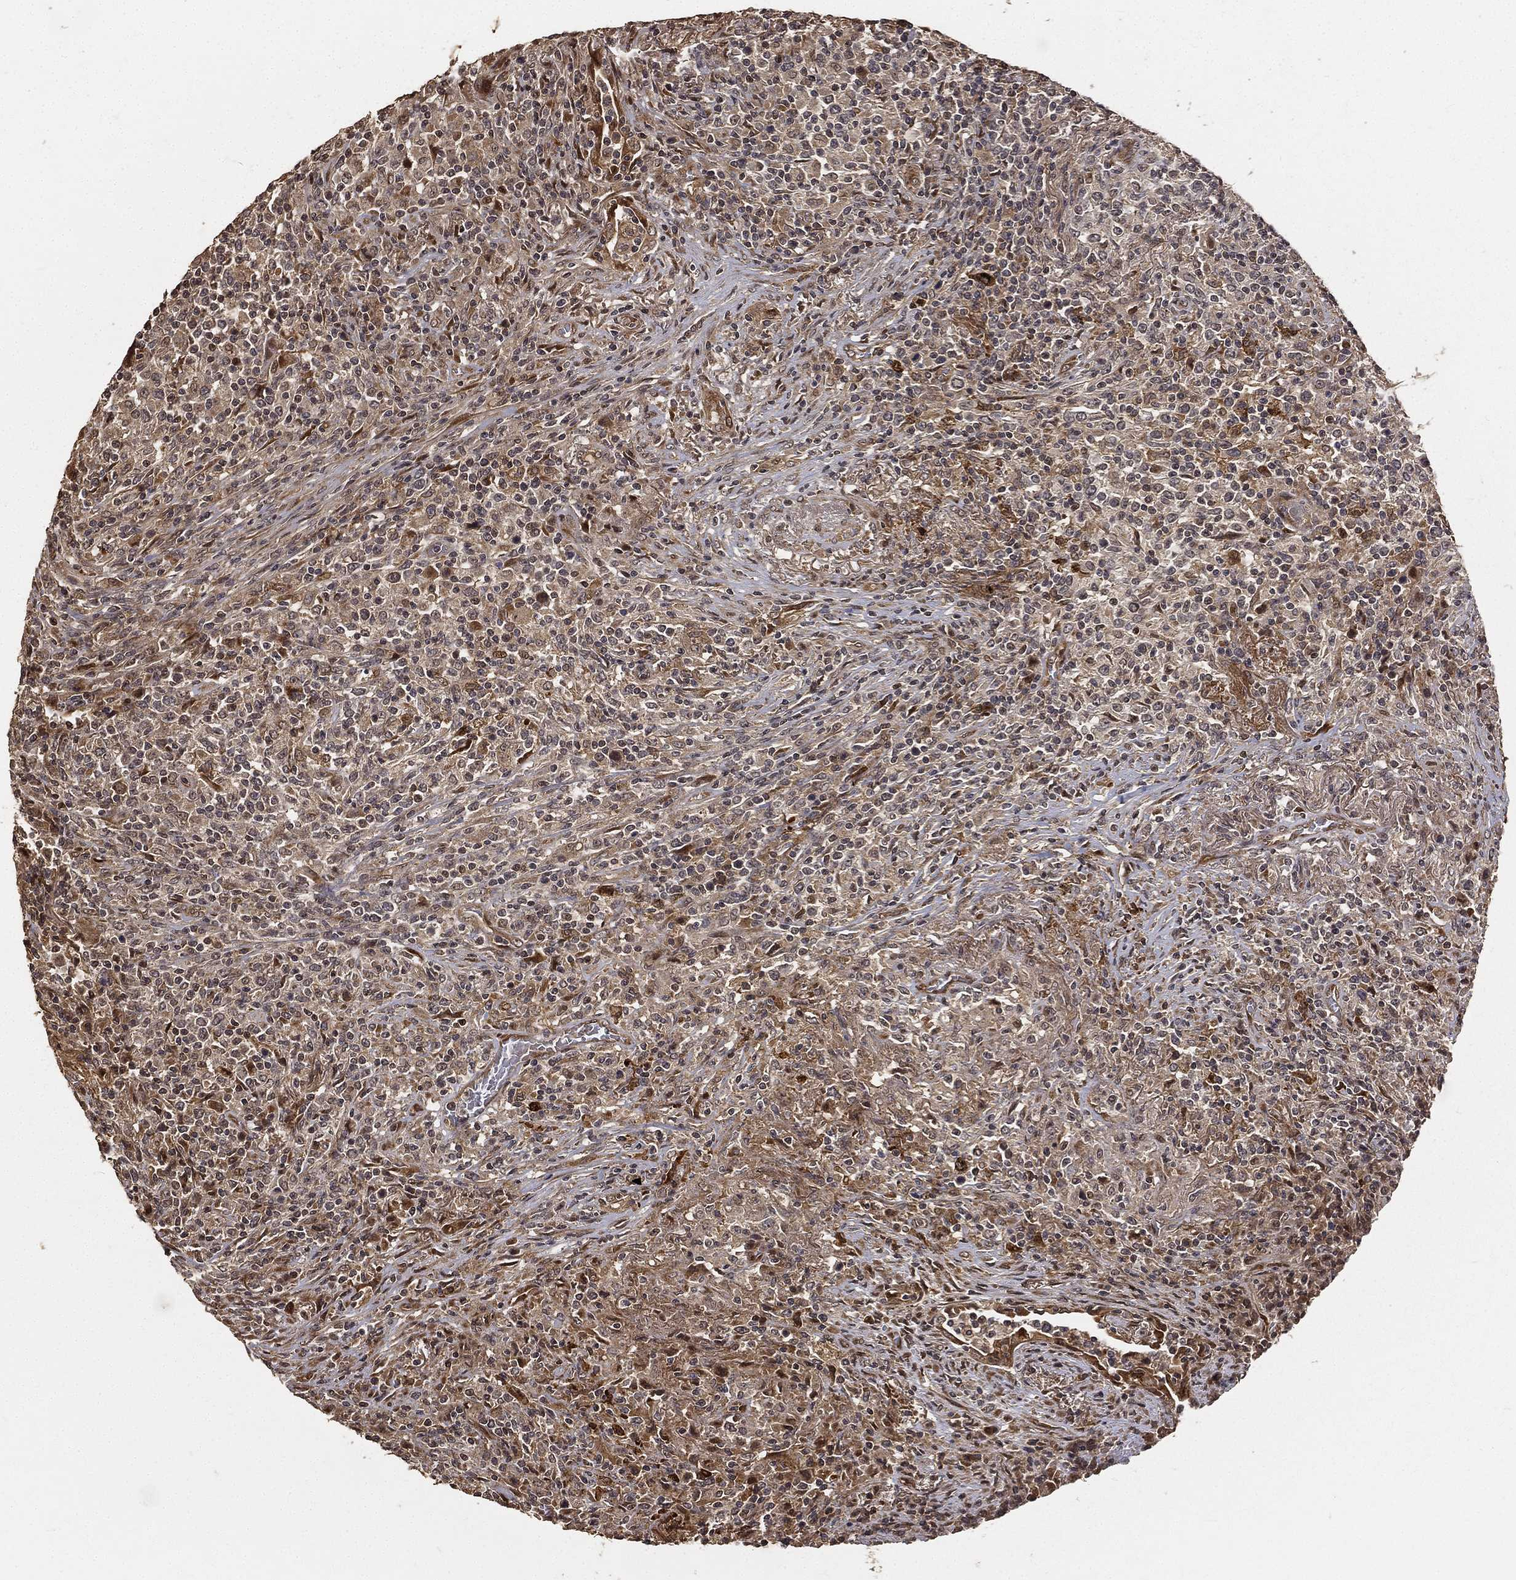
{"staining": {"intensity": "moderate", "quantity": "<25%", "location": "cytoplasmic/membranous,nuclear"}, "tissue": "lymphoma", "cell_type": "Tumor cells", "image_type": "cancer", "snomed": [{"axis": "morphology", "description": "Malignant lymphoma, non-Hodgkin's type, High grade"}, {"axis": "topography", "description": "Lung"}], "caption": "Immunohistochemistry (IHC) (DAB) staining of lymphoma displays moderate cytoplasmic/membranous and nuclear protein staining in about <25% of tumor cells.", "gene": "MAPK1", "patient": {"sex": "male", "age": 79}}